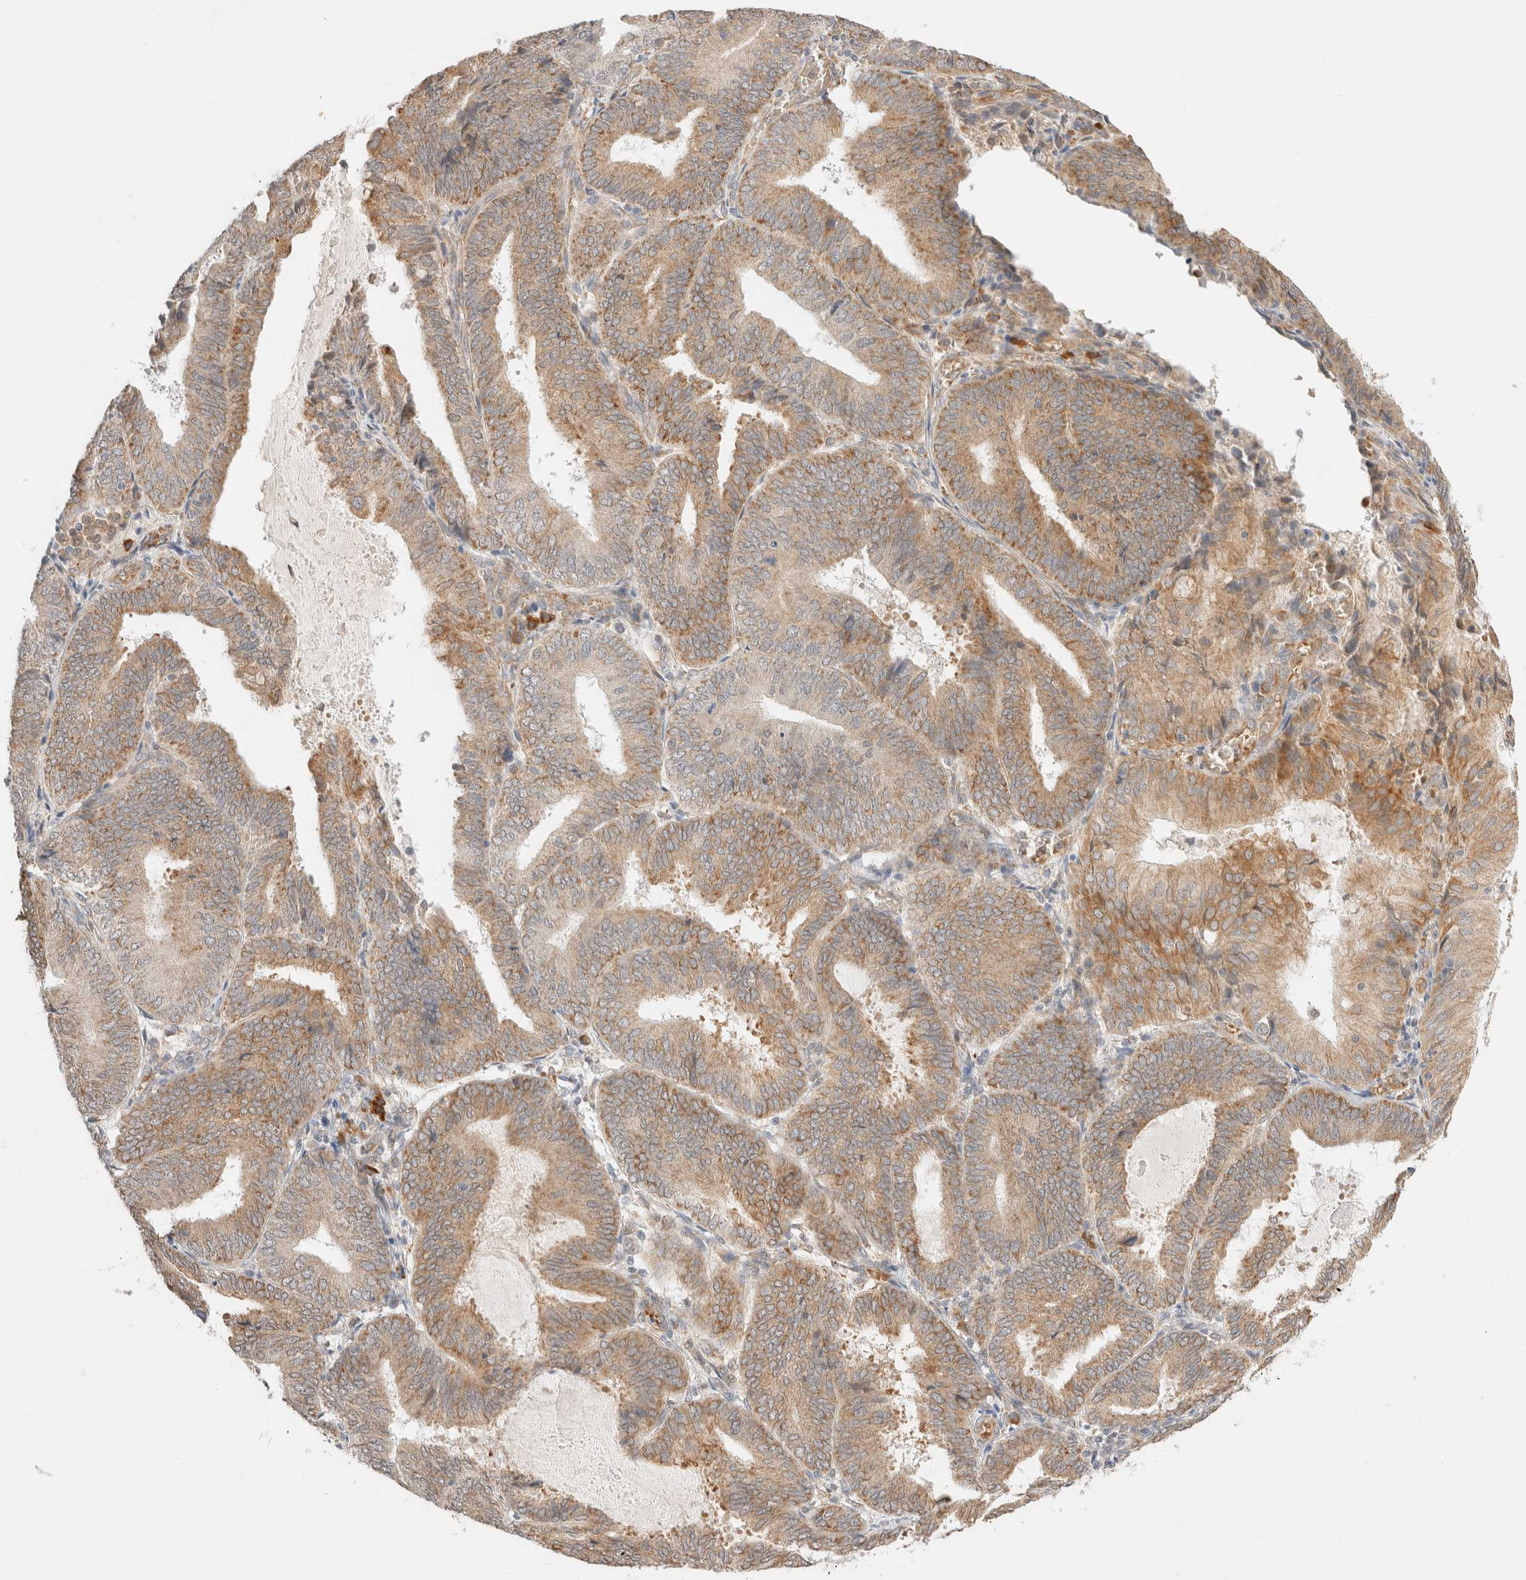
{"staining": {"intensity": "weak", "quantity": ">75%", "location": "cytoplasmic/membranous"}, "tissue": "endometrial cancer", "cell_type": "Tumor cells", "image_type": "cancer", "snomed": [{"axis": "morphology", "description": "Adenocarcinoma, NOS"}, {"axis": "topography", "description": "Endometrium"}], "caption": "Protein expression analysis of endometrial adenocarcinoma shows weak cytoplasmic/membranous expression in about >75% of tumor cells. (Stains: DAB in brown, nuclei in blue, Microscopy: brightfield microscopy at high magnification).", "gene": "SYVN1", "patient": {"sex": "female", "age": 81}}